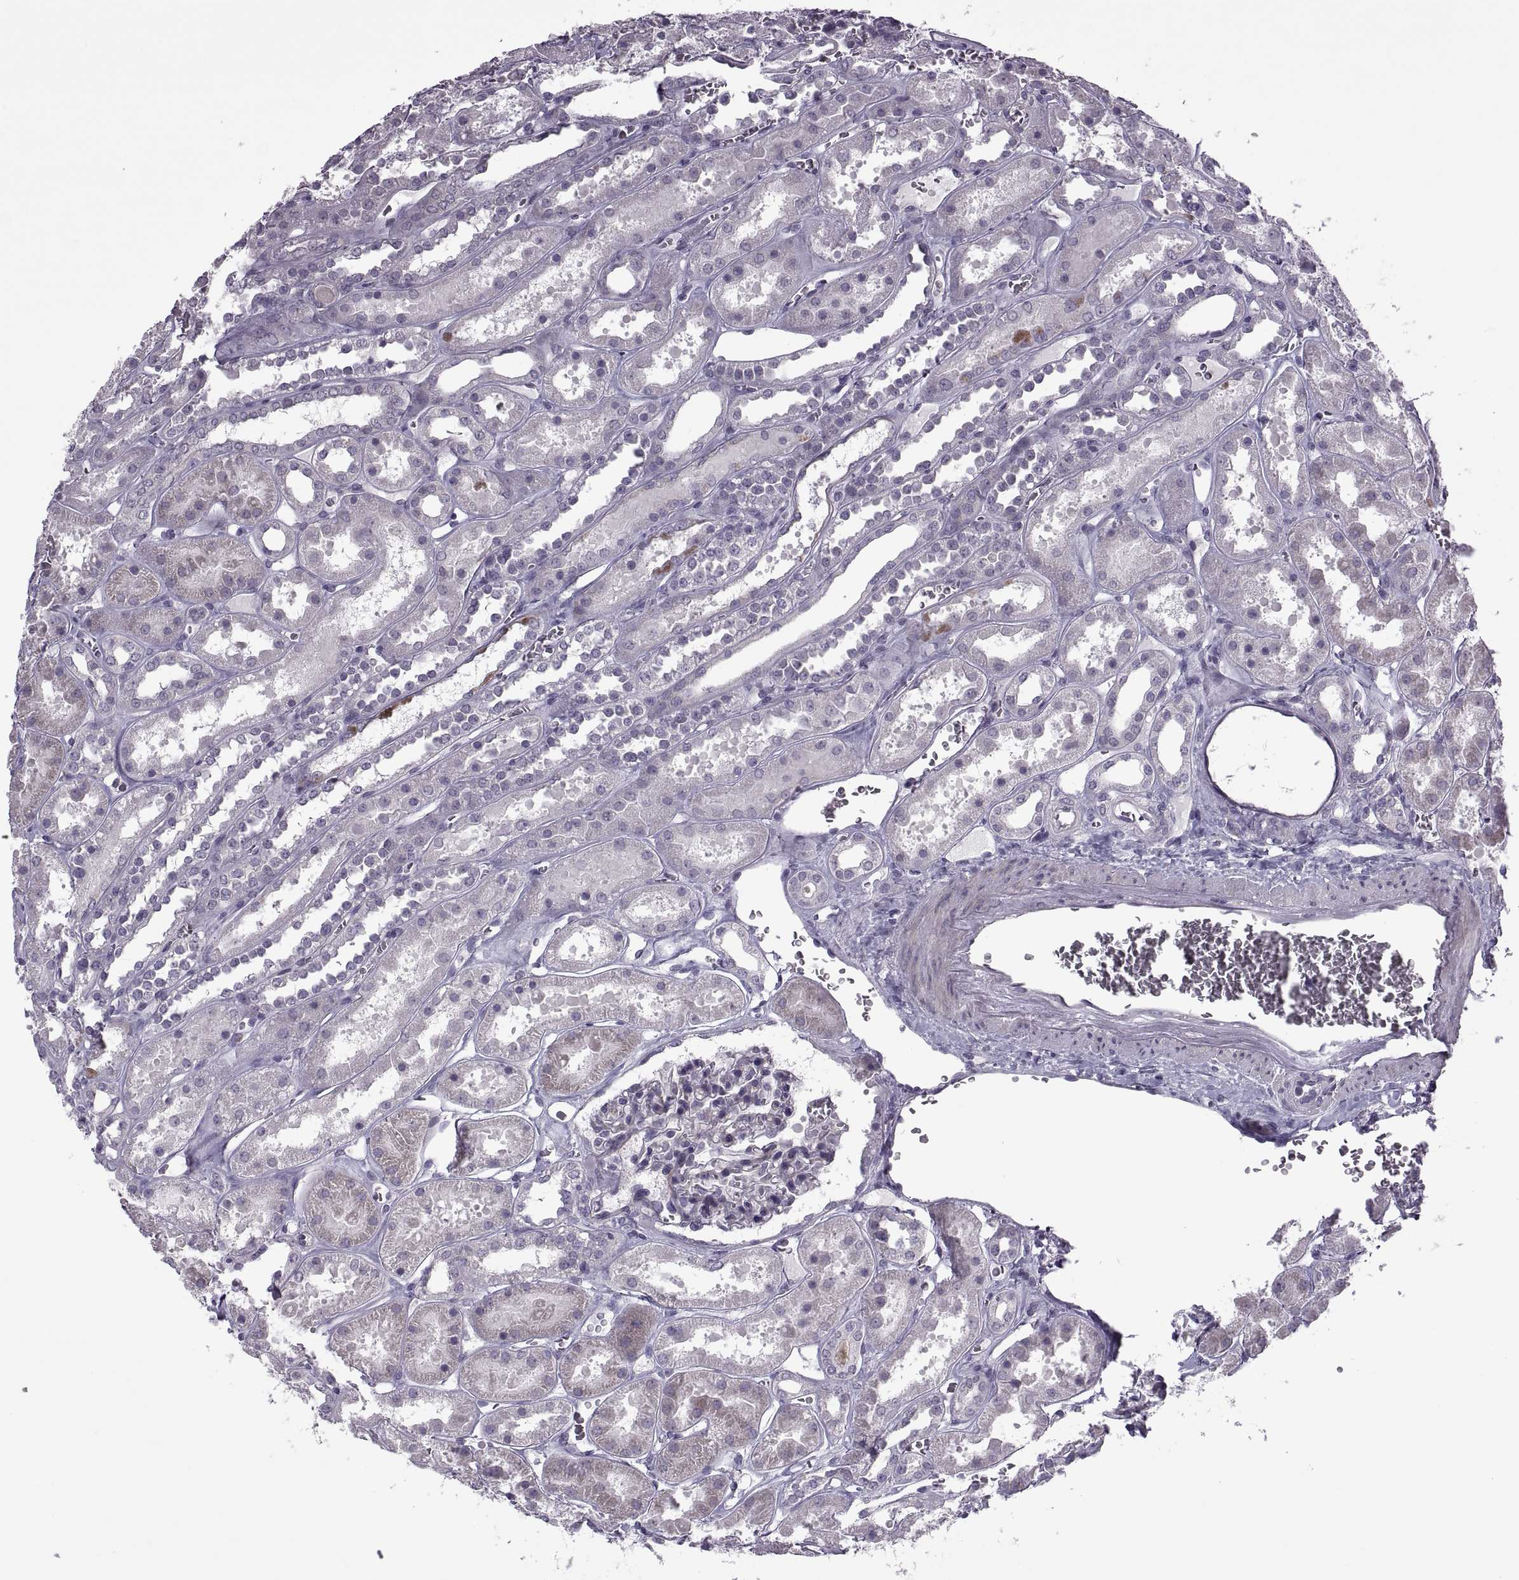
{"staining": {"intensity": "negative", "quantity": "none", "location": "none"}, "tissue": "kidney", "cell_type": "Cells in glomeruli", "image_type": "normal", "snomed": [{"axis": "morphology", "description": "Normal tissue, NOS"}, {"axis": "topography", "description": "Kidney"}], "caption": "An image of human kidney is negative for staining in cells in glomeruli. (DAB immunohistochemistry, high magnification).", "gene": "ODF3", "patient": {"sex": "female", "age": 41}}